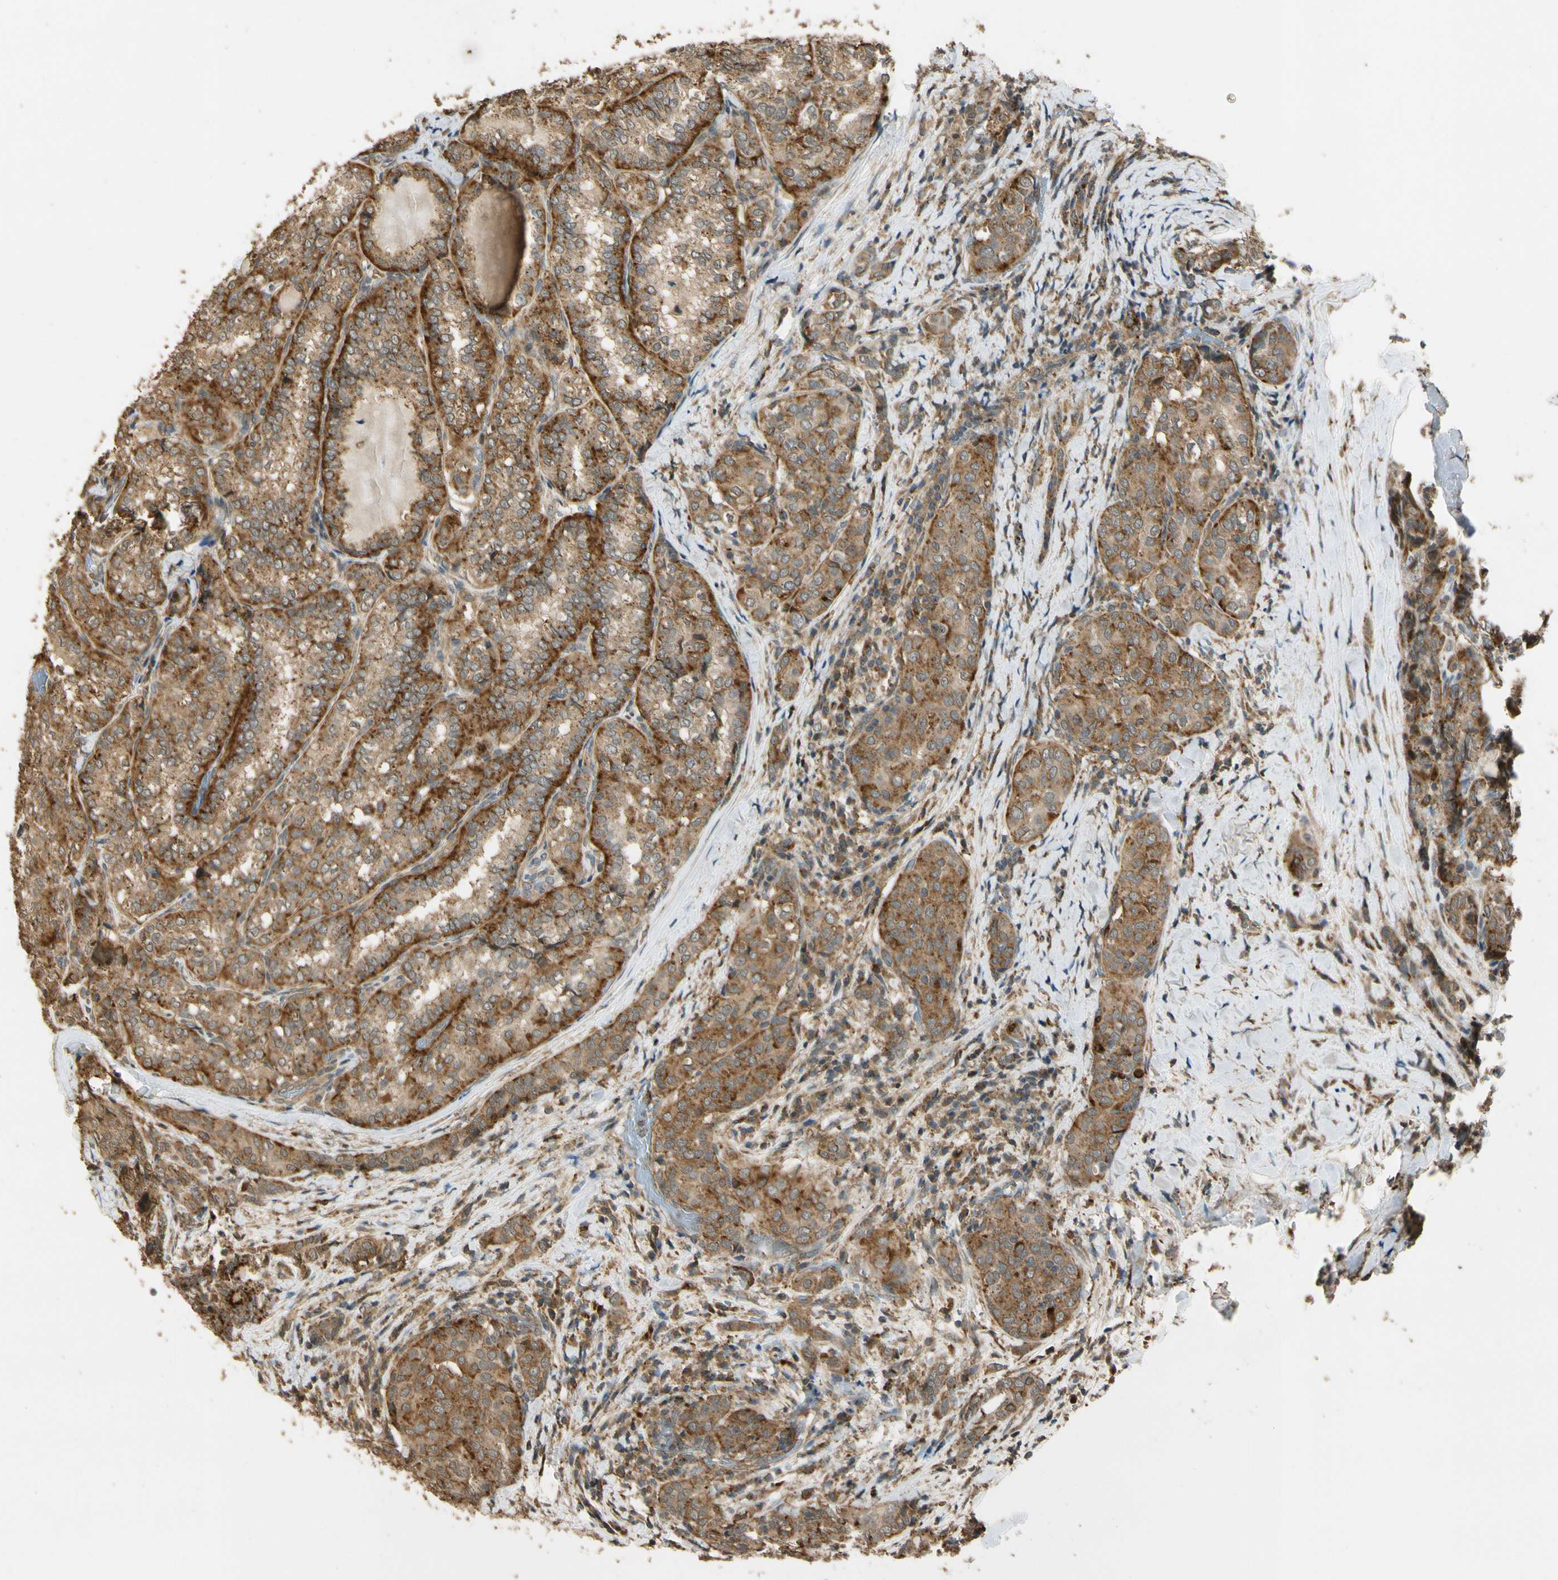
{"staining": {"intensity": "moderate", "quantity": ">75%", "location": "cytoplasmic/membranous"}, "tissue": "thyroid cancer", "cell_type": "Tumor cells", "image_type": "cancer", "snomed": [{"axis": "morphology", "description": "Normal tissue, NOS"}, {"axis": "morphology", "description": "Papillary adenocarcinoma, NOS"}, {"axis": "topography", "description": "Thyroid gland"}], "caption": "The photomicrograph exhibits a brown stain indicating the presence of a protein in the cytoplasmic/membranous of tumor cells in thyroid cancer. (IHC, brightfield microscopy, high magnification).", "gene": "LAMTOR1", "patient": {"sex": "female", "age": 30}}